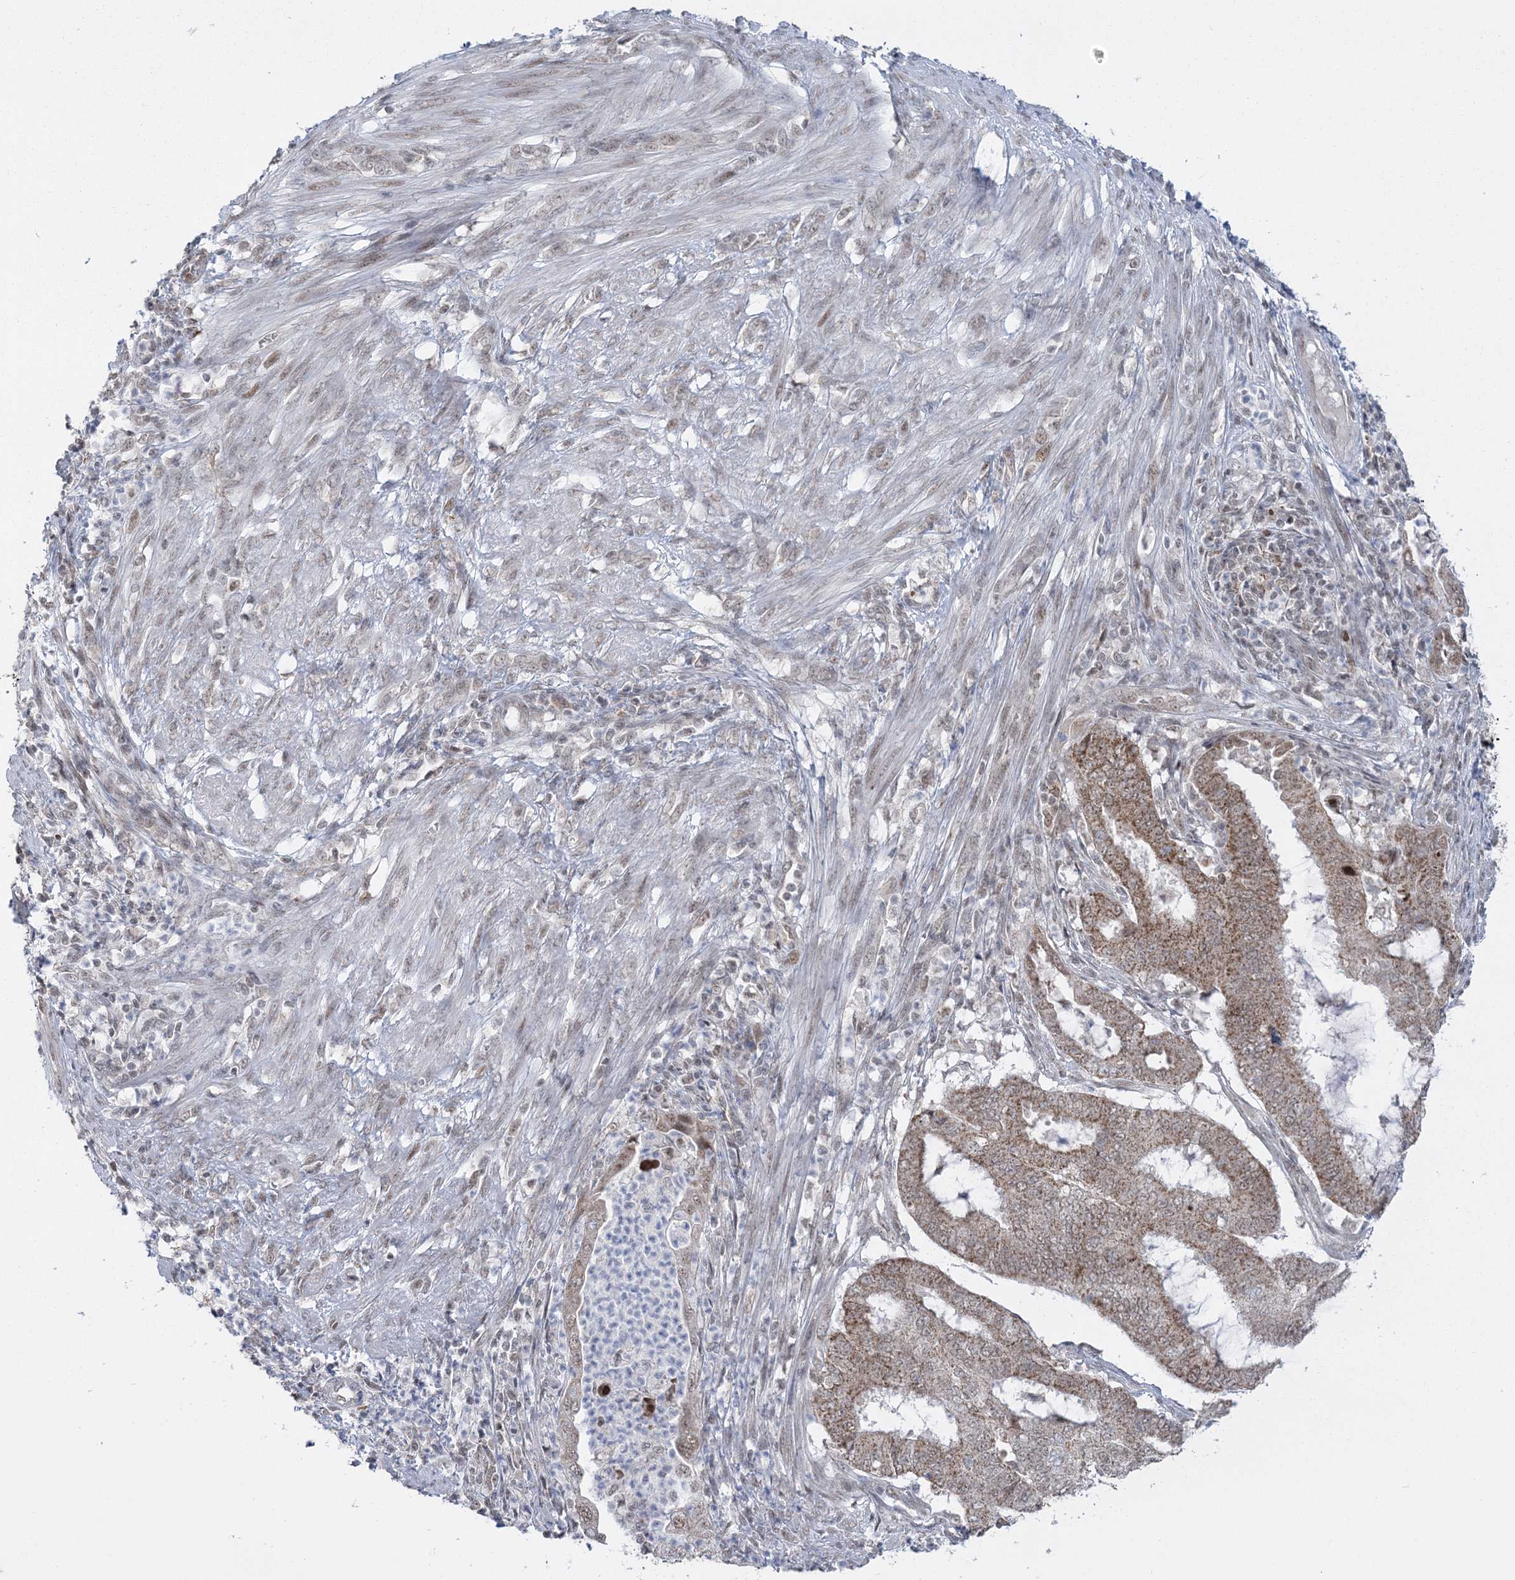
{"staining": {"intensity": "moderate", "quantity": ">75%", "location": "cytoplasmic/membranous"}, "tissue": "endometrial cancer", "cell_type": "Tumor cells", "image_type": "cancer", "snomed": [{"axis": "morphology", "description": "Adenocarcinoma, NOS"}, {"axis": "topography", "description": "Endometrium"}], "caption": "Protein analysis of endometrial cancer tissue reveals moderate cytoplasmic/membranous positivity in about >75% of tumor cells. (brown staining indicates protein expression, while blue staining denotes nuclei).", "gene": "GRSF1", "patient": {"sex": "female", "age": 51}}